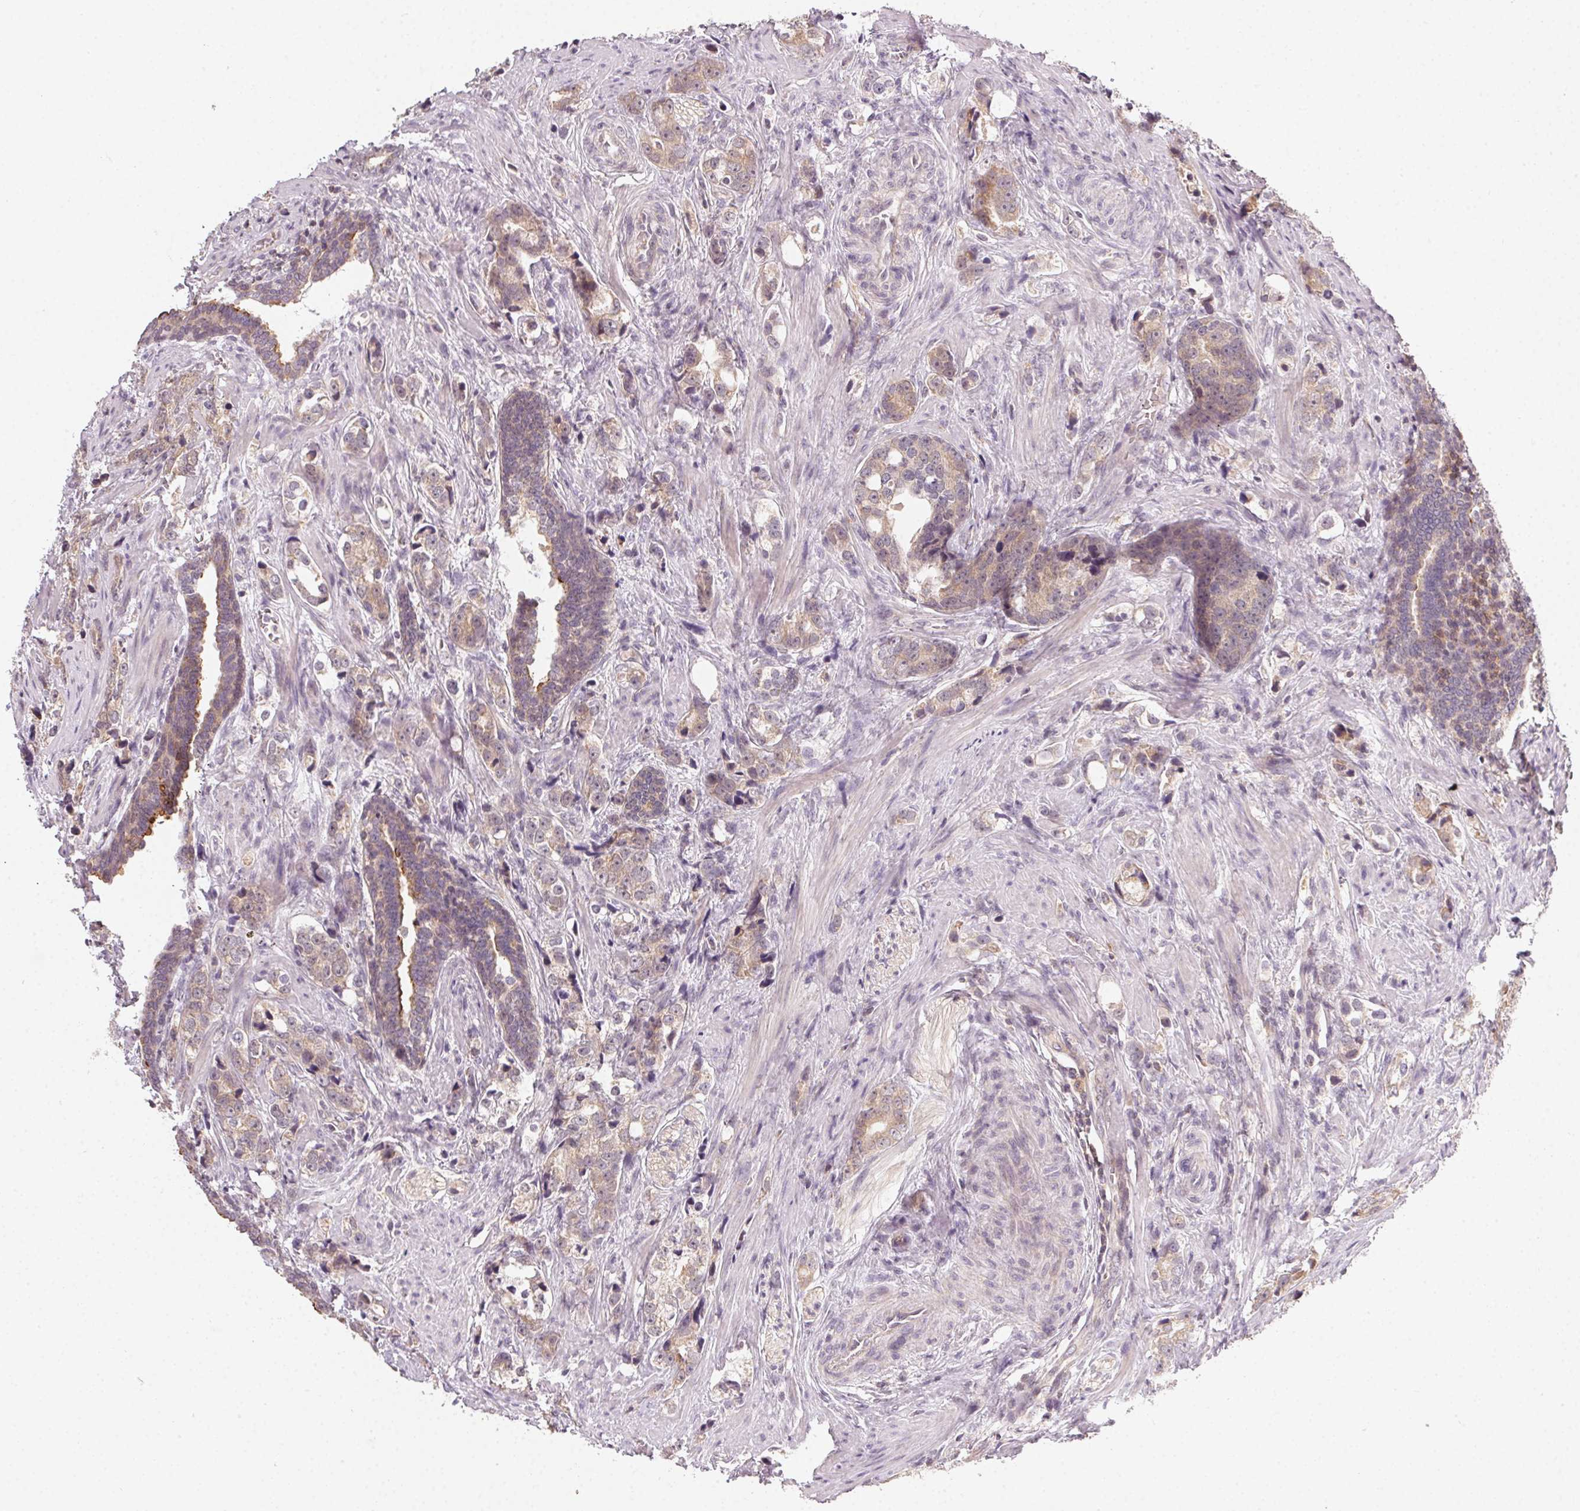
{"staining": {"intensity": "weak", "quantity": "25%-75%", "location": "cytoplasmic/membranous"}, "tissue": "prostate cancer", "cell_type": "Tumor cells", "image_type": "cancer", "snomed": [{"axis": "morphology", "description": "Adenocarcinoma, NOS"}, {"axis": "topography", "description": "Prostate and seminal vesicle, NOS"}], "caption": "There is low levels of weak cytoplasmic/membranous positivity in tumor cells of prostate adenocarcinoma, as demonstrated by immunohistochemical staining (brown color).", "gene": "NCOA4", "patient": {"sex": "male", "age": 63}}